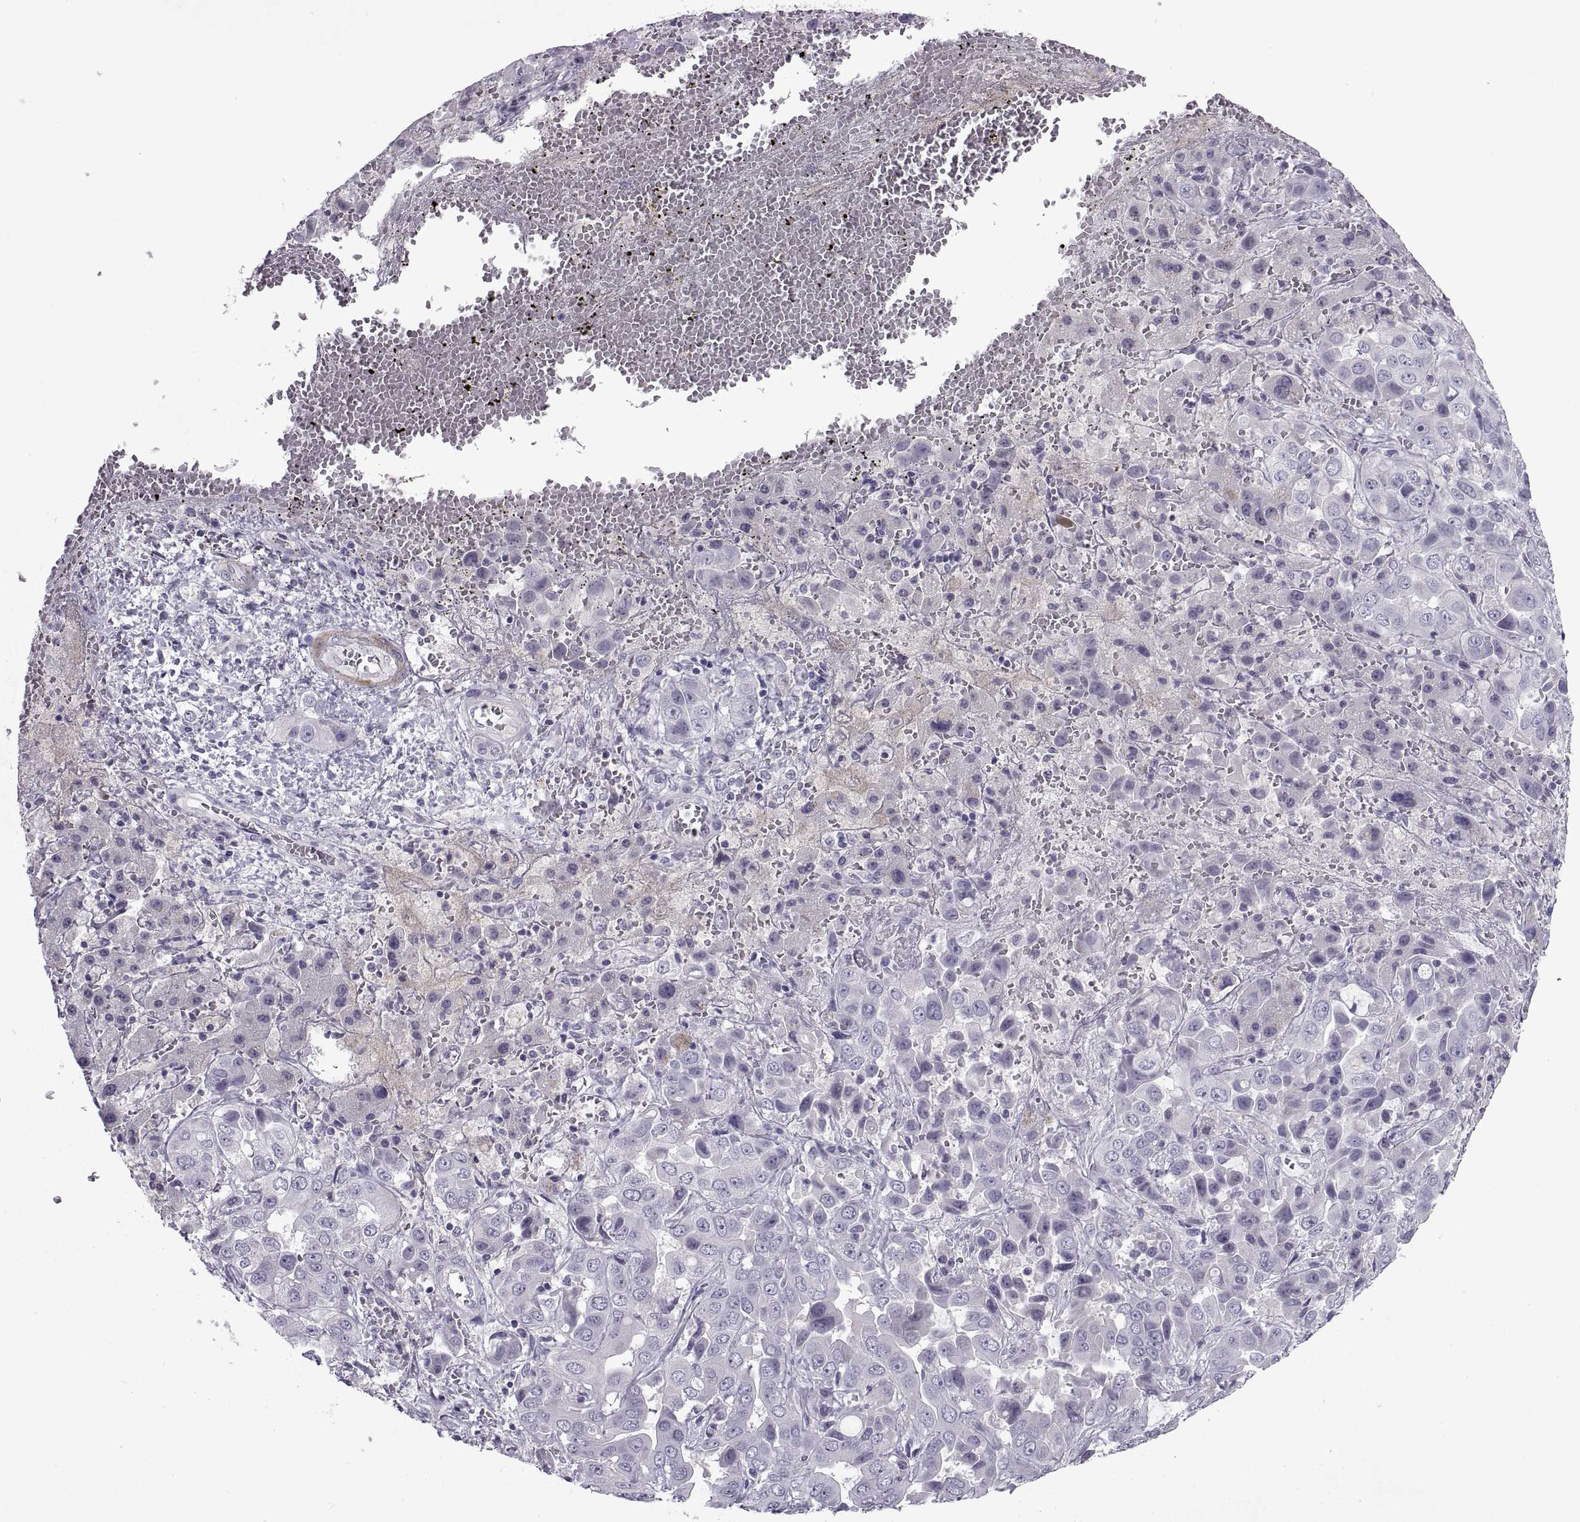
{"staining": {"intensity": "negative", "quantity": "none", "location": "none"}, "tissue": "liver cancer", "cell_type": "Tumor cells", "image_type": "cancer", "snomed": [{"axis": "morphology", "description": "Cholangiocarcinoma"}, {"axis": "topography", "description": "Liver"}], "caption": "A high-resolution histopathology image shows IHC staining of liver cholangiocarcinoma, which displays no significant positivity in tumor cells.", "gene": "BSPH1", "patient": {"sex": "female", "age": 52}}